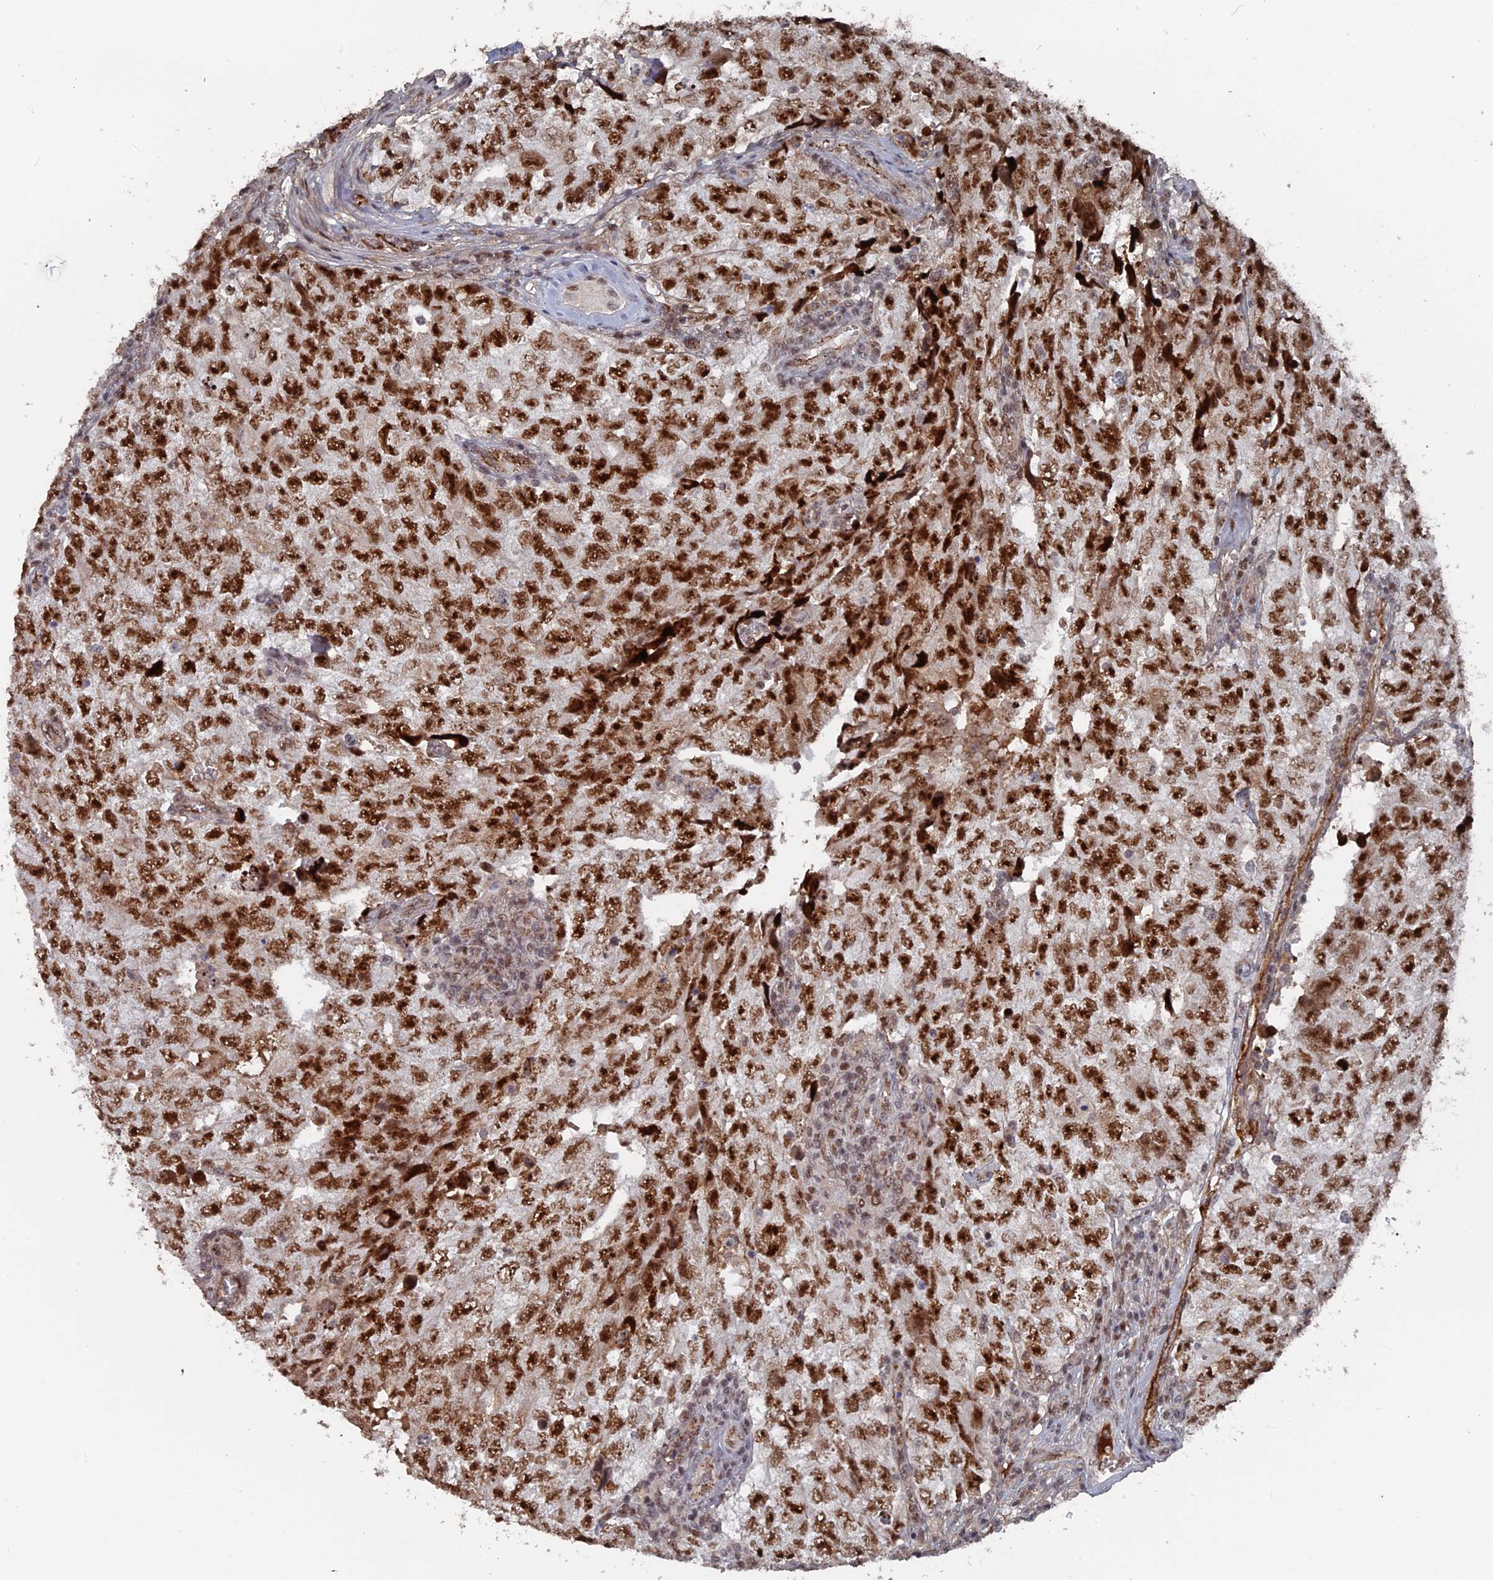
{"staining": {"intensity": "strong", "quantity": ">75%", "location": "nuclear"}, "tissue": "testis cancer", "cell_type": "Tumor cells", "image_type": "cancer", "snomed": [{"axis": "morphology", "description": "Carcinoma, Embryonal, NOS"}, {"axis": "topography", "description": "Testis"}], "caption": "A high-resolution histopathology image shows immunohistochemistry staining of testis cancer (embryonal carcinoma), which displays strong nuclear positivity in about >75% of tumor cells.", "gene": "SH3D21", "patient": {"sex": "male", "age": 17}}